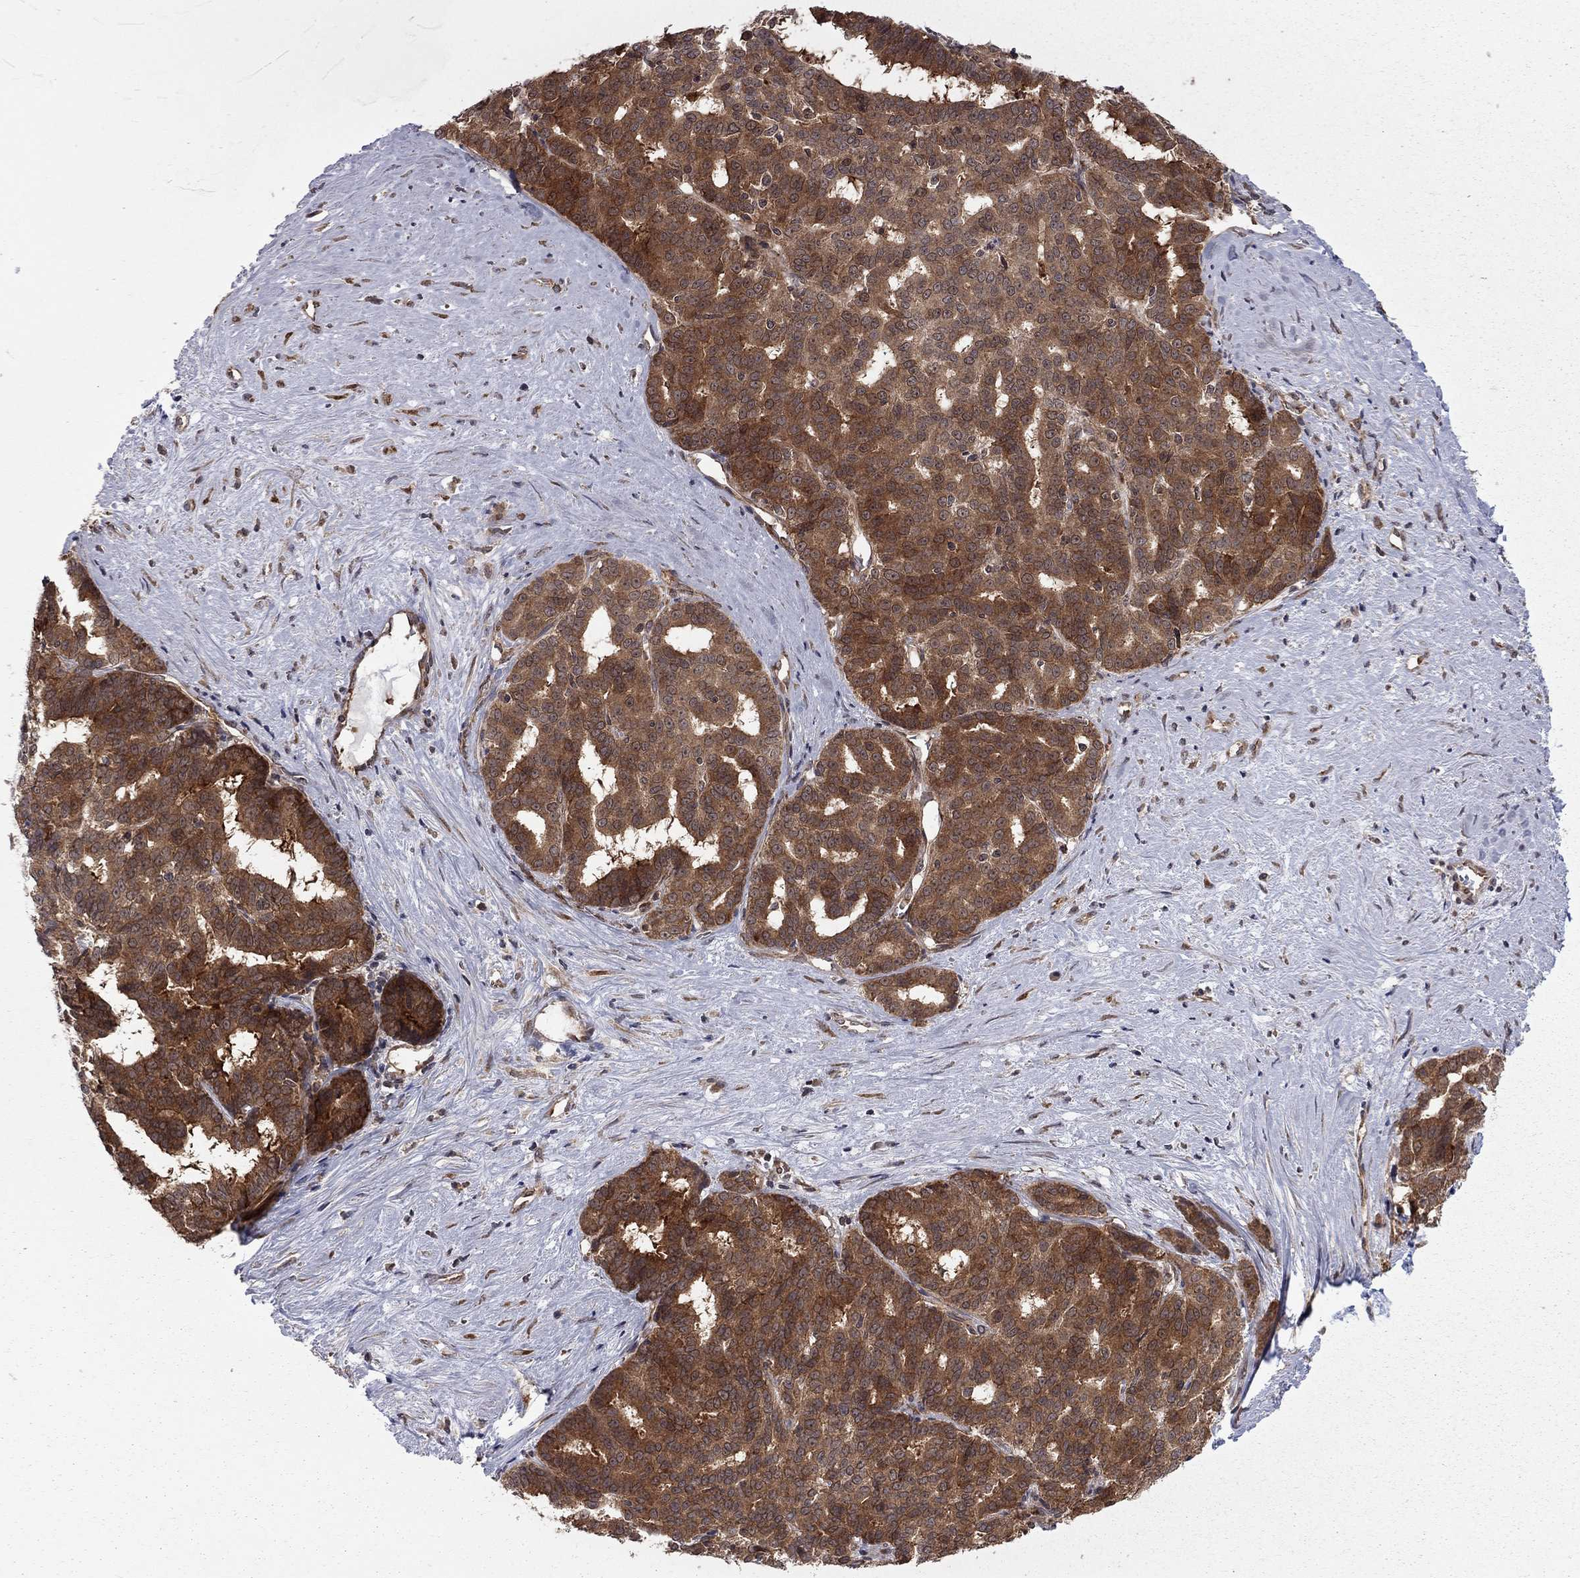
{"staining": {"intensity": "strong", "quantity": ">75%", "location": "cytoplasmic/membranous"}, "tissue": "liver cancer", "cell_type": "Tumor cells", "image_type": "cancer", "snomed": [{"axis": "morphology", "description": "Cholangiocarcinoma"}, {"axis": "topography", "description": "Liver"}], "caption": "A high-resolution photomicrograph shows IHC staining of cholangiocarcinoma (liver), which reveals strong cytoplasmic/membranous expression in approximately >75% of tumor cells.", "gene": "NAA50", "patient": {"sex": "female", "age": 47}}